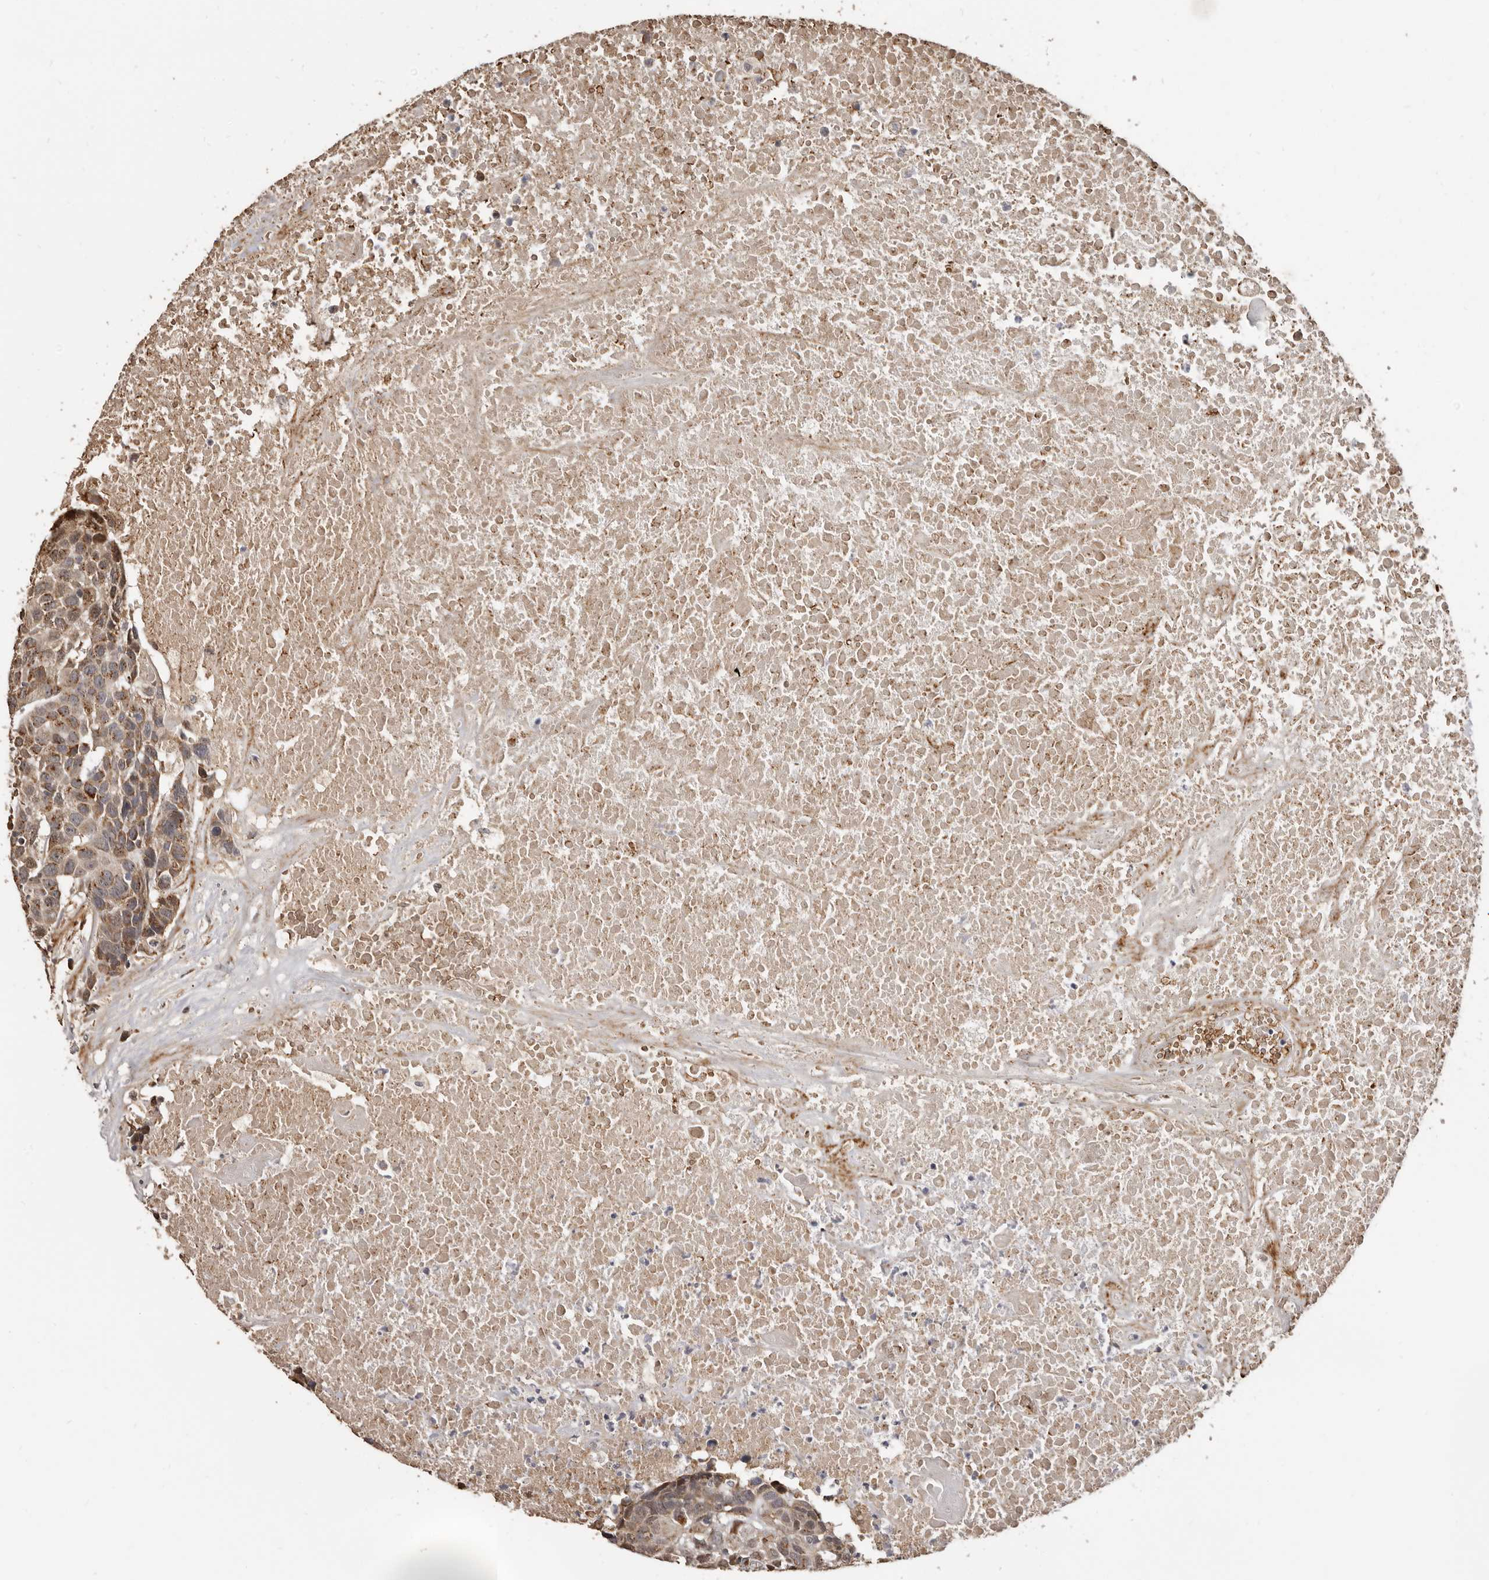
{"staining": {"intensity": "moderate", "quantity": ">75%", "location": "cytoplasmic/membranous"}, "tissue": "head and neck cancer", "cell_type": "Tumor cells", "image_type": "cancer", "snomed": [{"axis": "morphology", "description": "Squamous cell carcinoma, NOS"}, {"axis": "topography", "description": "Head-Neck"}], "caption": "The micrograph exhibits staining of head and neck cancer (squamous cell carcinoma), revealing moderate cytoplasmic/membranous protein expression (brown color) within tumor cells. The staining is performed using DAB (3,3'-diaminobenzidine) brown chromogen to label protein expression. The nuclei are counter-stained blue using hematoxylin.", "gene": "ENTREP1", "patient": {"sex": "male", "age": 66}}